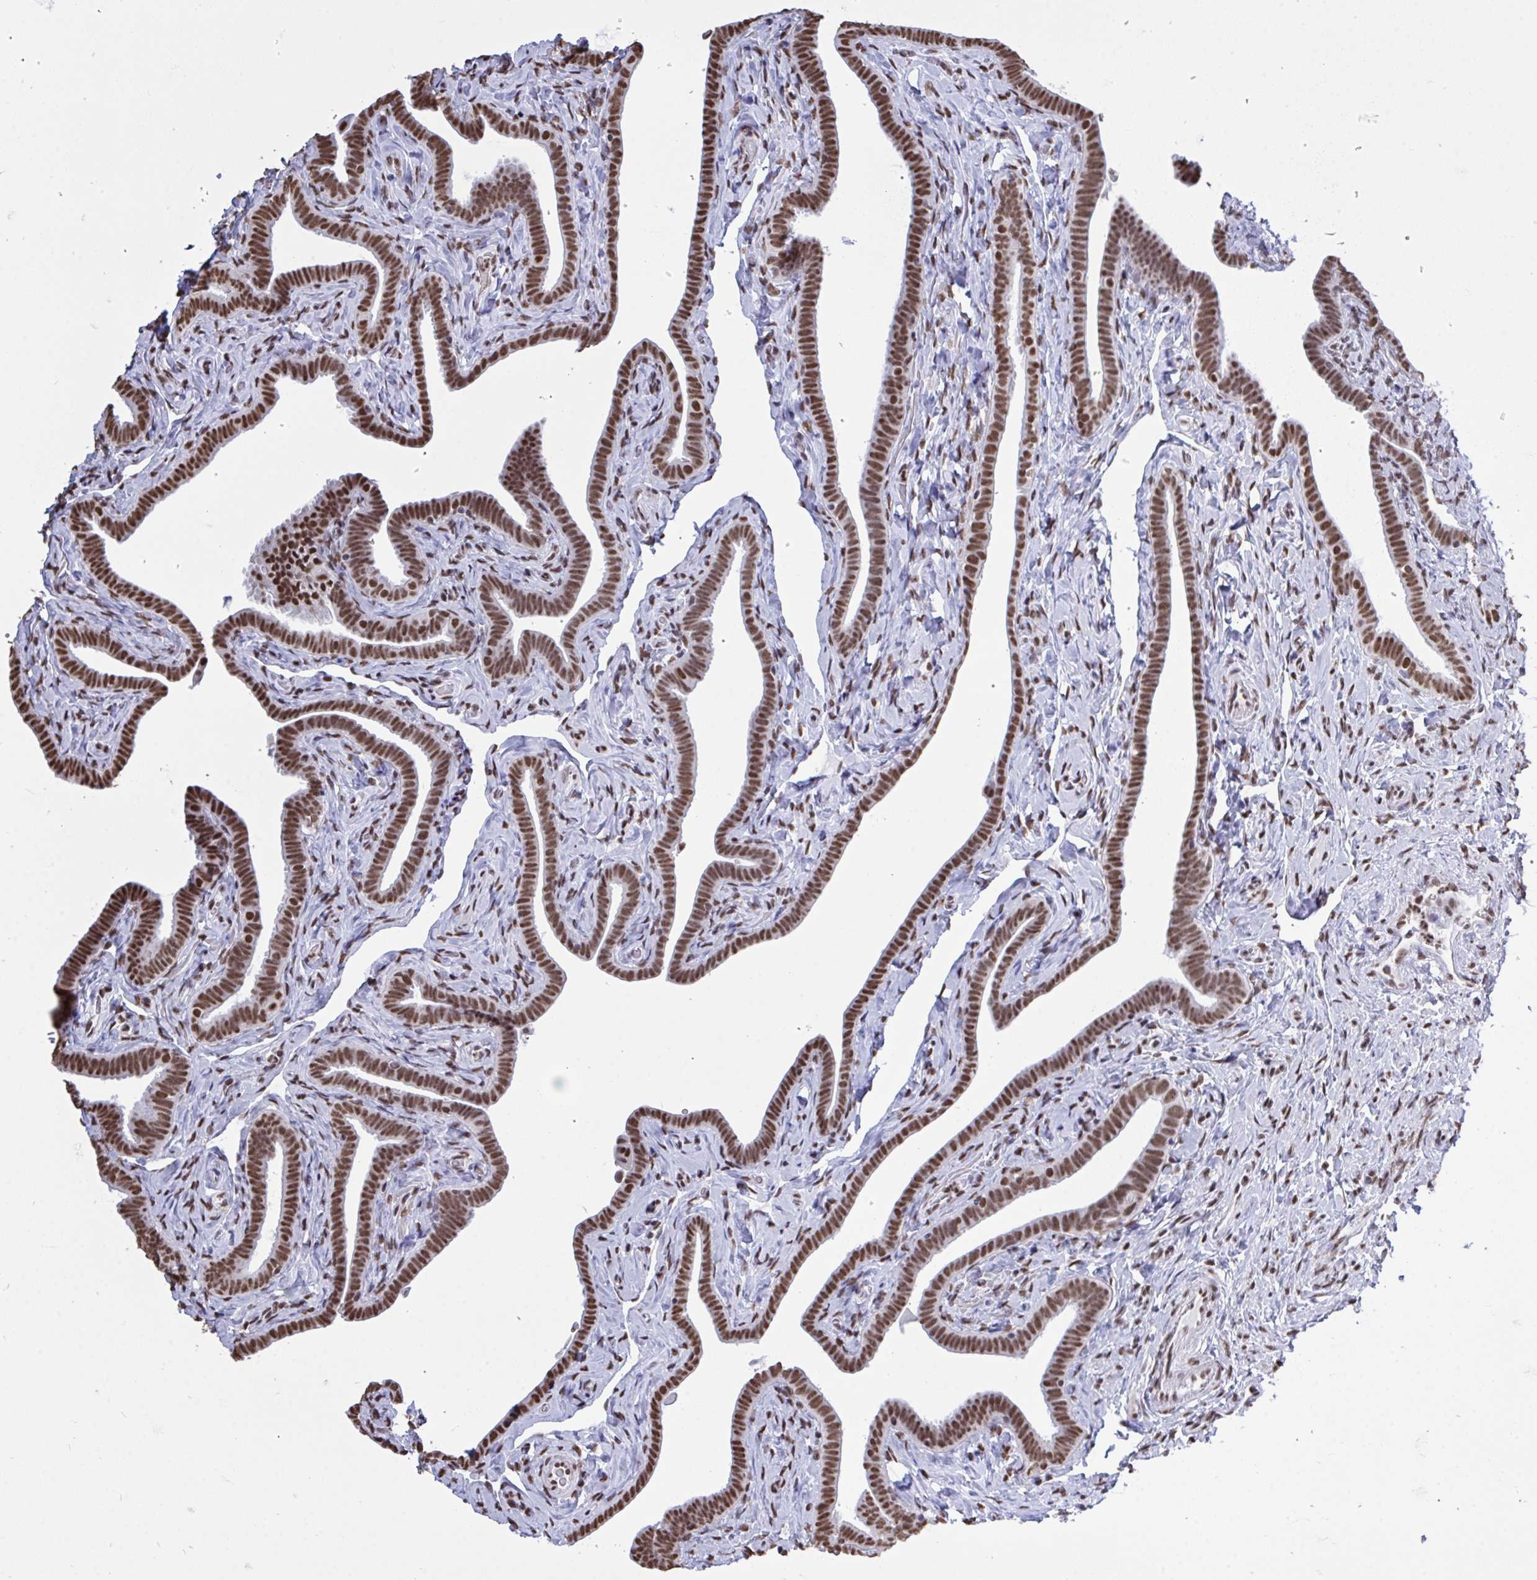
{"staining": {"intensity": "strong", "quantity": ">75%", "location": "nuclear"}, "tissue": "fallopian tube", "cell_type": "Glandular cells", "image_type": "normal", "snomed": [{"axis": "morphology", "description": "Normal tissue, NOS"}, {"axis": "topography", "description": "Fallopian tube"}], "caption": "A brown stain highlights strong nuclear expression of a protein in glandular cells of normal human fallopian tube. (DAB IHC, brown staining for protein, blue staining for nuclei).", "gene": "HNRNPDL", "patient": {"sex": "female", "age": 69}}